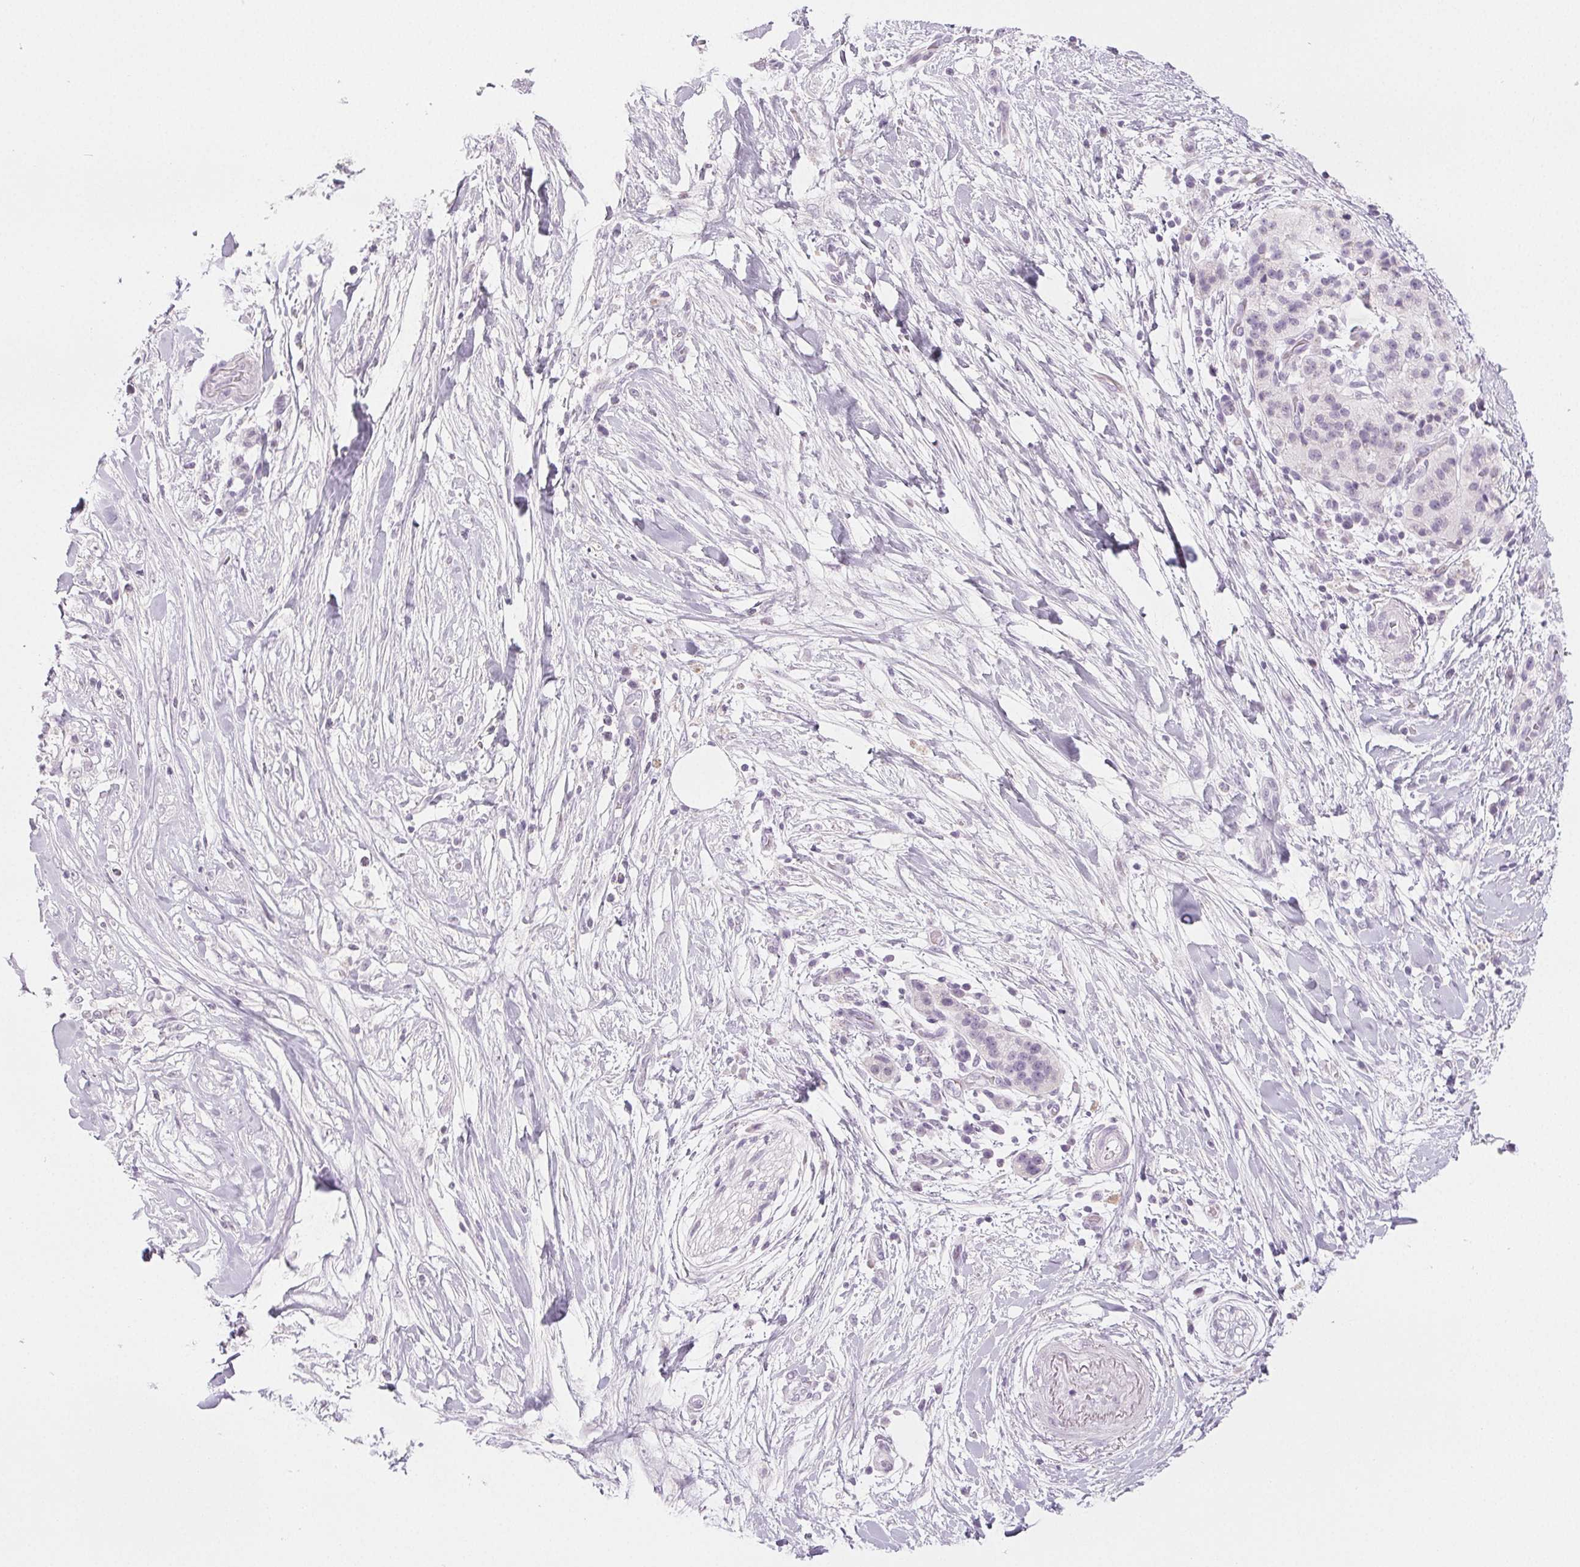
{"staining": {"intensity": "negative", "quantity": "none", "location": "none"}, "tissue": "pancreatic cancer", "cell_type": "Tumor cells", "image_type": "cancer", "snomed": [{"axis": "morphology", "description": "Adenocarcinoma, NOS"}, {"axis": "topography", "description": "Pancreas"}], "caption": "This histopathology image is of pancreatic cancer (adenocarcinoma) stained with immunohistochemistry (IHC) to label a protein in brown with the nuclei are counter-stained blue. There is no staining in tumor cells. Brightfield microscopy of immunohistochemistry stained with DAB (3,3'-diaminobenzidine) (brown) and hematoxylin (blue), captured at high magnification.", "gene": "COL7A1", "patient": {"sex": "female", "age": 72}}